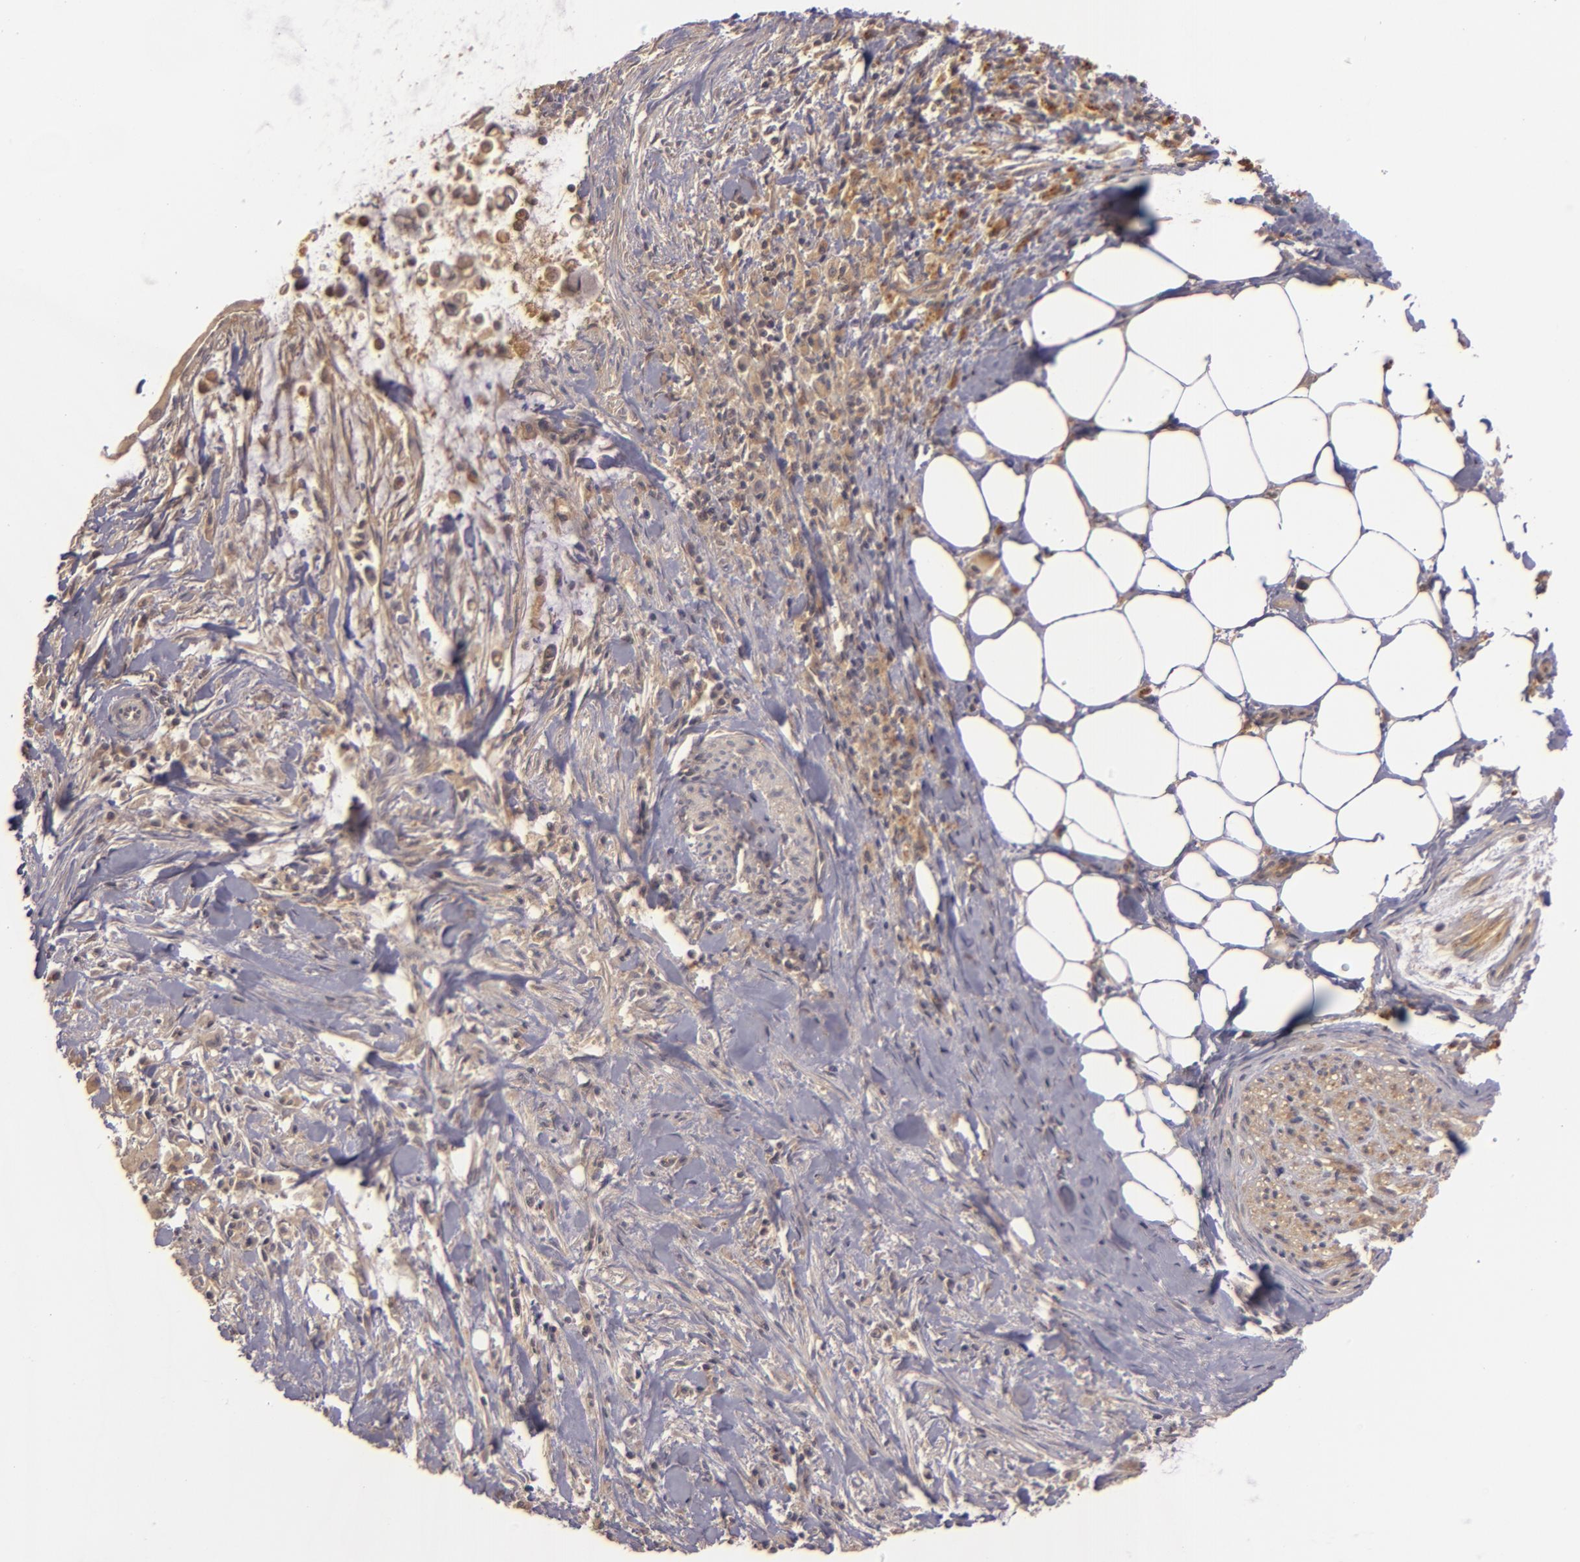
{"staining": {"intensity": "weak", "quantity": ">75%", "location": "cytoplasmic/membranous"}, "tissue": "pancreatic cancer", "cell_type": "Tumor cells", "image_type": "cancer", "snomed": [{"axis": "morphology", "description": "Adenocarcinoma, NOS"}, {"axis": "topography", "description": "Pancreas"}], "caption": "This histopathology image reveals immunohistochemistry (IHC) staining of pancreatic adenocarcinoma, with low weak cytoplasmic/membranous staining in approximately >75% of tumor cells.", "gene": "HRAS", "patient": {"sex": "male", "age": 59}}